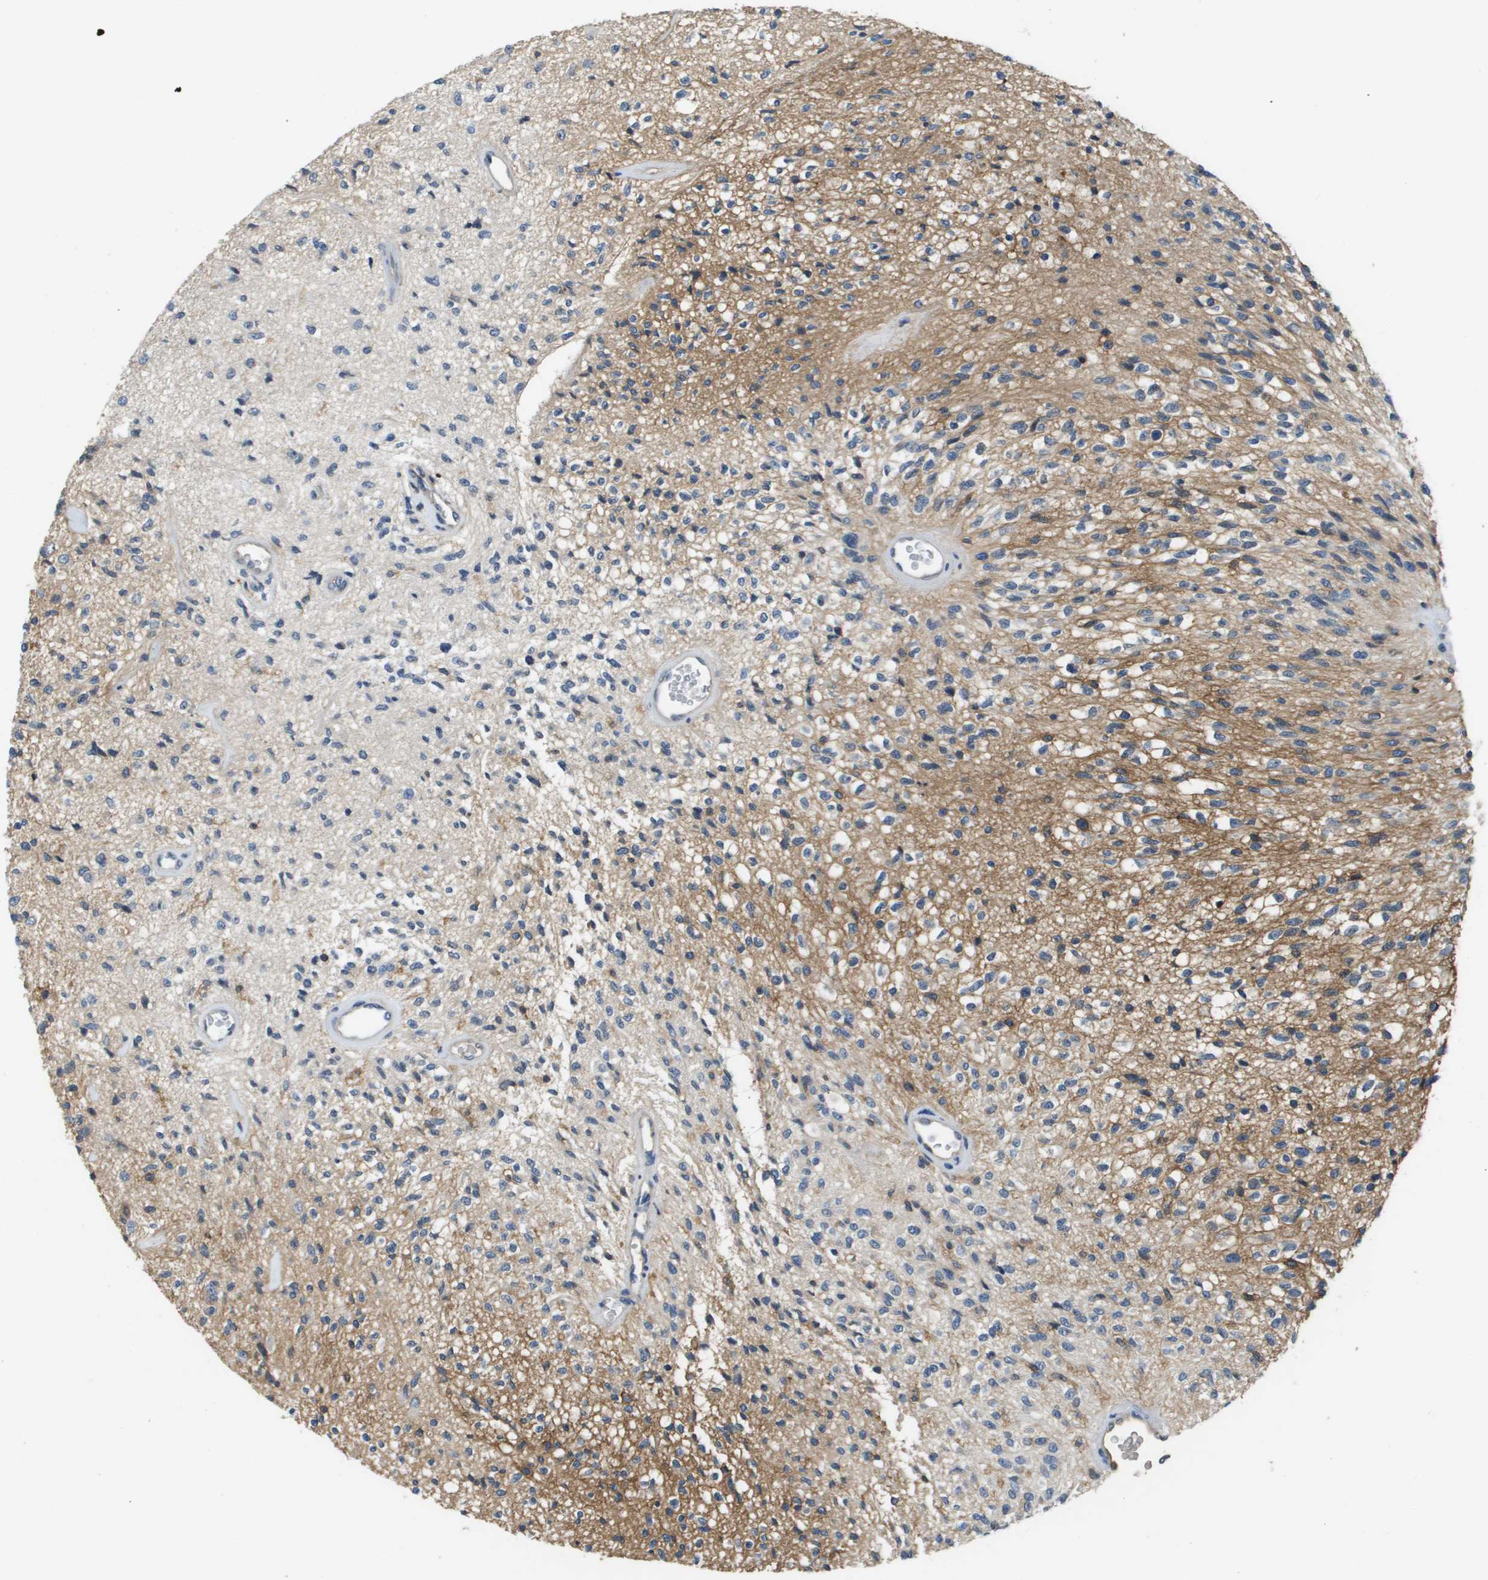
{"staining": {"intensity": "moderate", "quantity": "25%-75%", "location": "cytoplasmic/membranous"}, "tissue": "glioma", "cell_type": "Tumor cells", "image_type": "cancer", "snomed": [{"axis": "morphology", "description": "Normal tissue, NOS"}, {"axis": "morphology", "description": "Glioma, malignant, High grade"}, {"axis": "topography", "description": "Cerebral cortex"}], "caption": "Malignant glioma (high-grade) was stained to show a protein in brown. There is medium levels of moderate cytoplasmic/membranous expression in approximately 25%-75% of tumor cells. Nuclei are stained in blue.", "gene": "SLC16A3", "patient": {"sex": "male", "age": 77}}